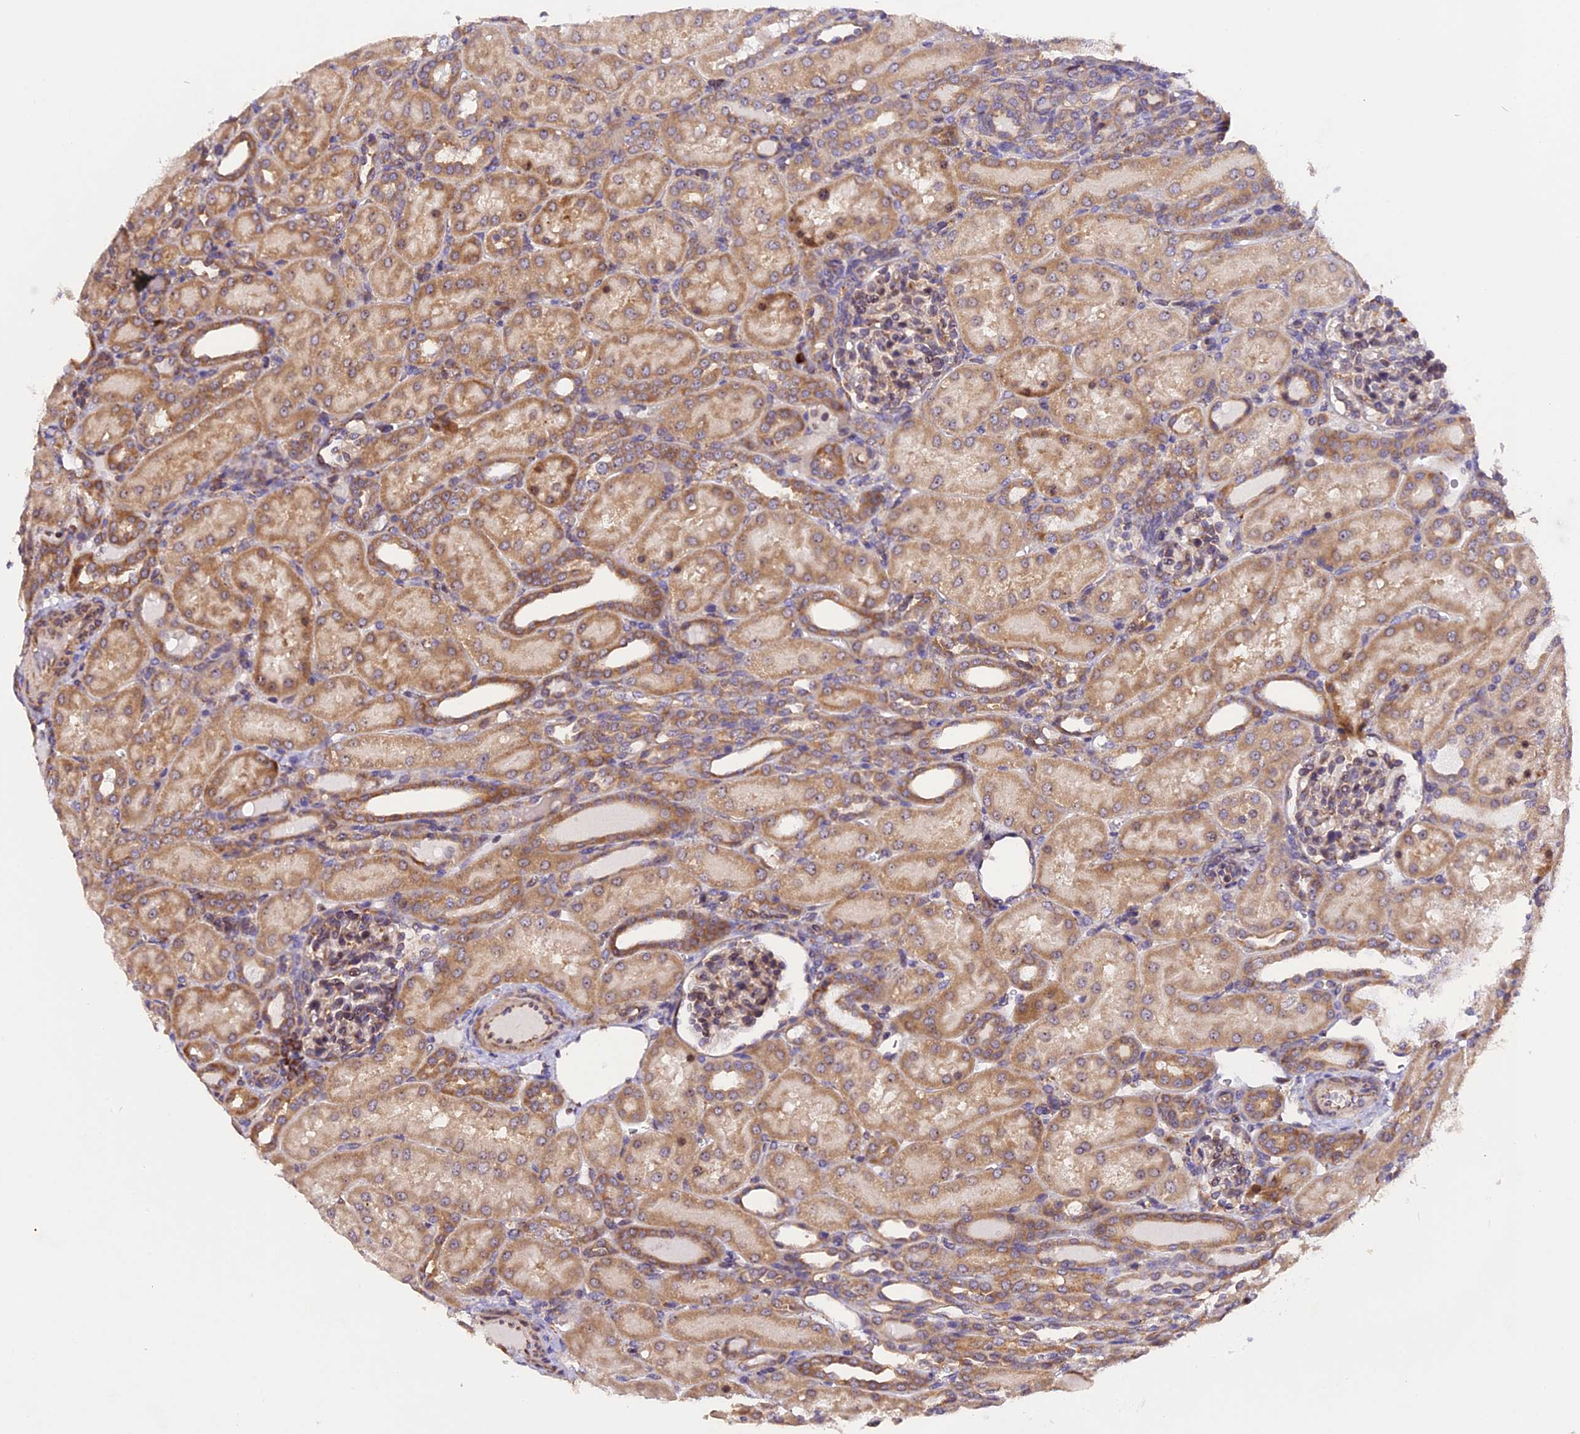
{"staining": {"intensity": "weak", "quantity": ">75%", "location": "cytoplasmic/membranous"}, "tissue": "kidney", "cell_type": "Cells in glomeruli", "image_type": "normal", "snomed": [{"axis": "morphology", "description": "Normal tissue, NOS"}, {"axis": "topography", "description": "Kidney"}], "caption": "A low amount of weak cytoplasmic/membranous expression is seen in approximately >75% of cells in glomeruli in unremarkable kidney. (DAB IHC, brown staining for protein, blue staining for nuclei).", "gene": "GNPTAB", "patient": {"sex": "male", "age": 1}}